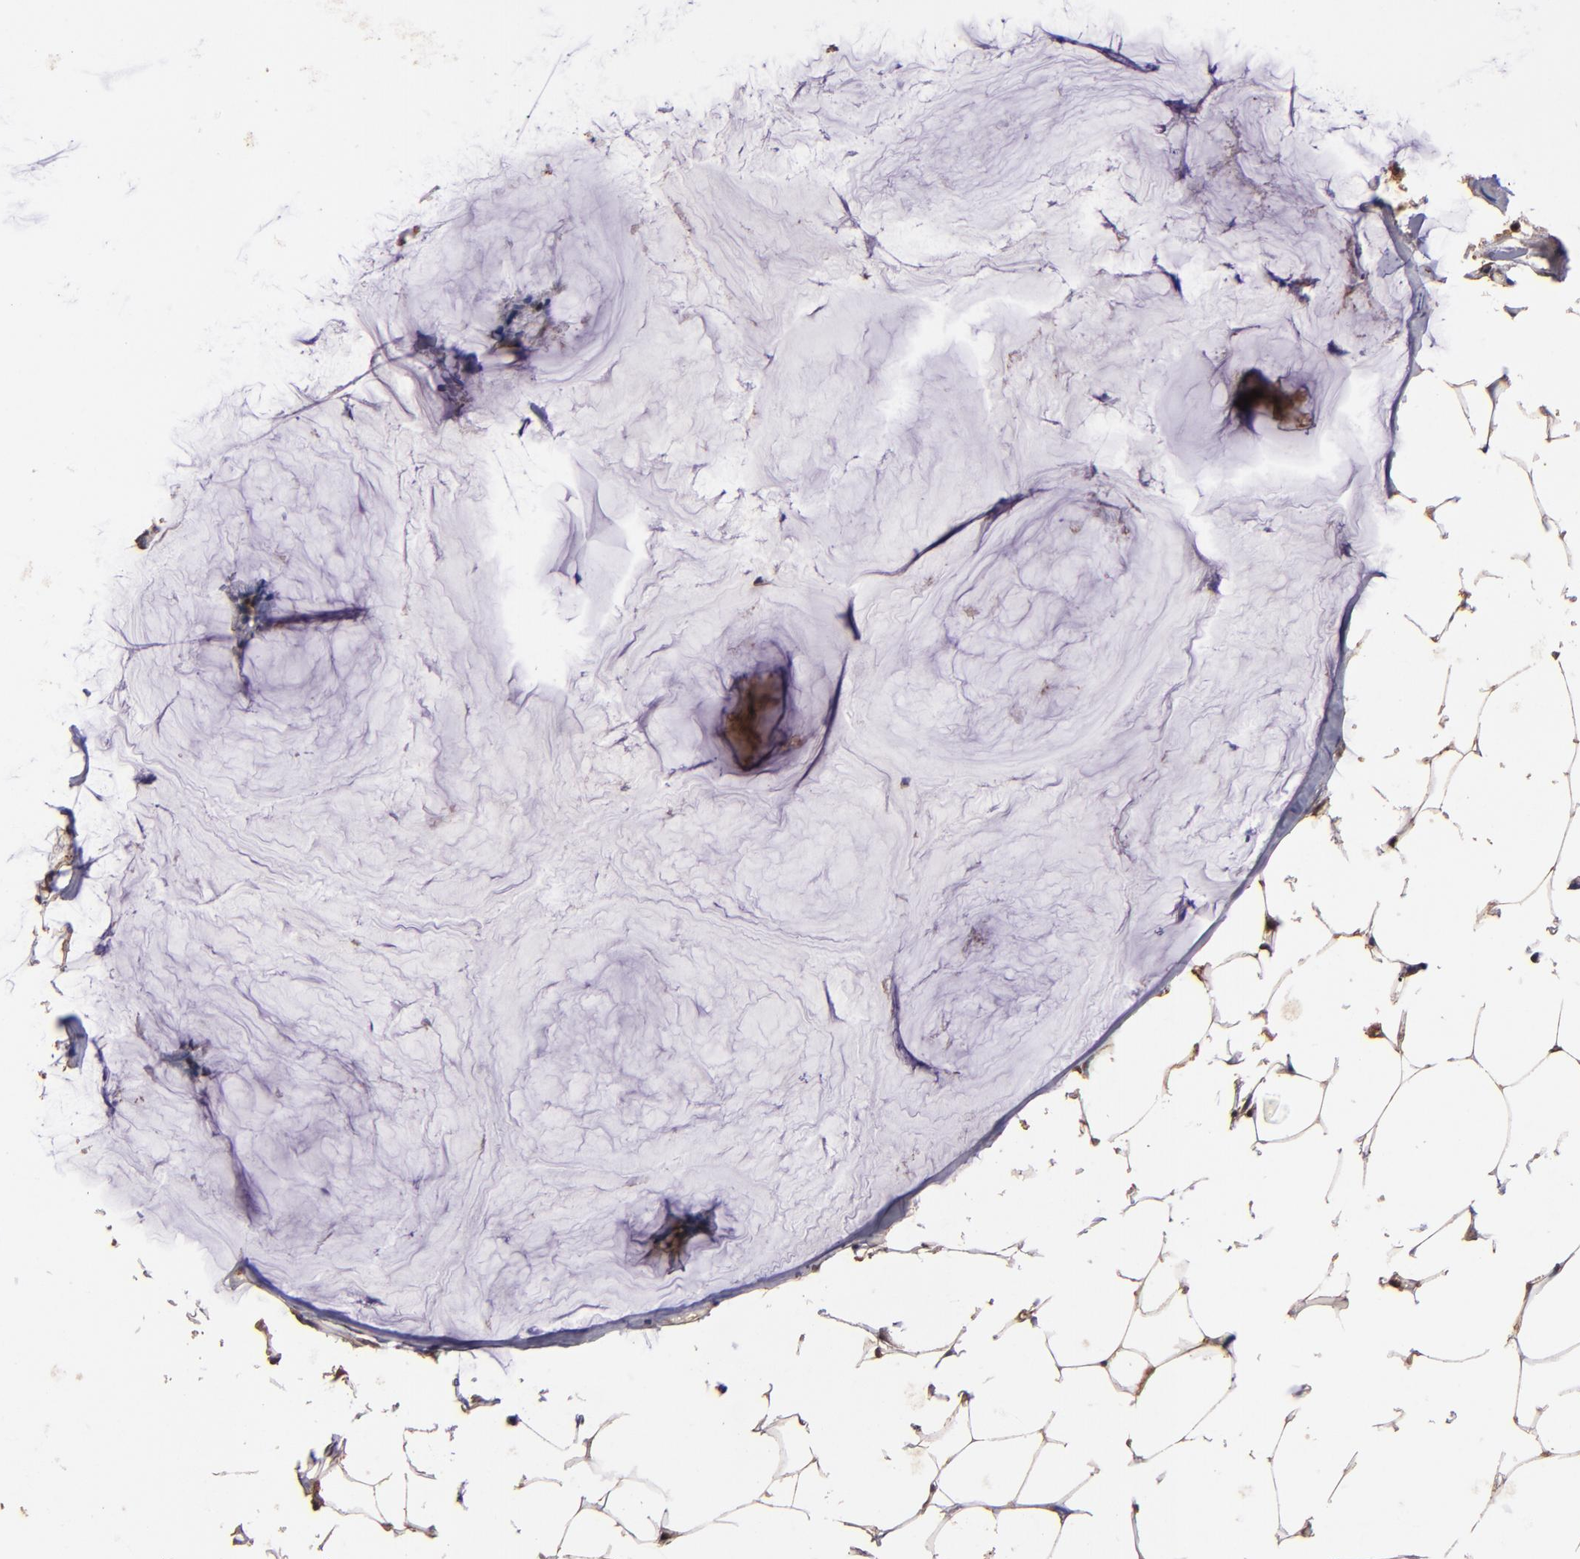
{"staining": {"intensity": "strong", "quantity": ">75%", "location": "cytoplasmic/membranous,nuclear"}, "tissue": "breast cancer", "cell_type": "Tumor cells", "image_type": "cancer", "snomed": [{"axis": "morphology", "description": "Duct carcinoma"}, {"axis": "topography", "description": "Breast"}], "caption": "This is an image of immunohistochemistry (IHC) staining of breast cancer, which shows strong expression in the cytoplasmic/membranous and nuclear of tumor cells.", "gene": "RIOK3", "patient": {"sex": "female", "age": 93}}